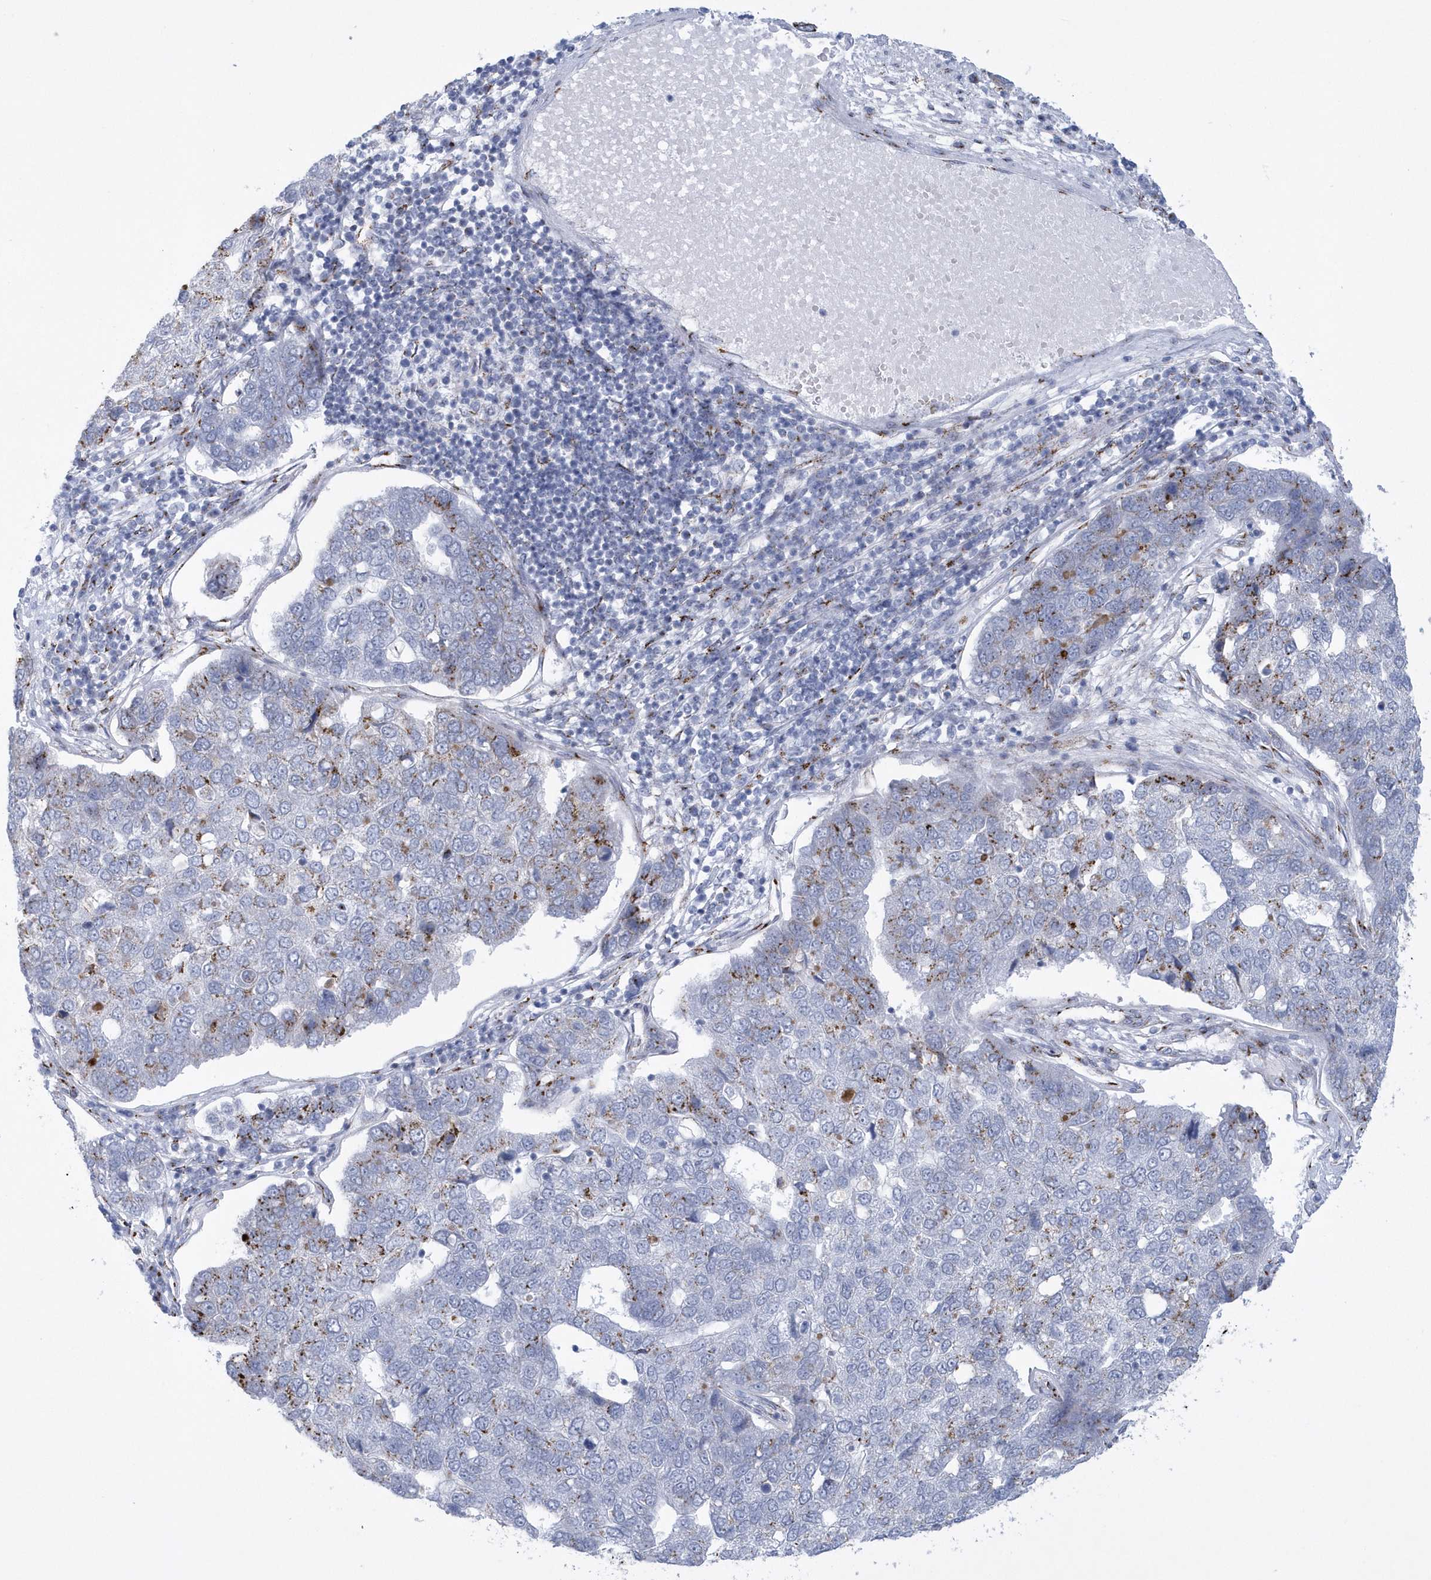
{"staining": {"intensity": "moderate", "quantity": "<25%", "location": "cytoplasmic/membranous"}, "tissue": "pancreatic cancer", "cell_type": "Tumor cells", "image_type": "cancer", "snomed": [{"axis": "morphology", "description": "Adenocarcinoma, NOS"}, {"axis": "topography", "description": "Pancreas"}], "caption": "Moderate cytoplasmic/membranous staining for a protein is identified in approximately <25% of tumor cells of pancreatic adenocarcinoma using immunohistochemistry.", "gene": "SLX9", "patient": {"sex": "female", "age": 61}}